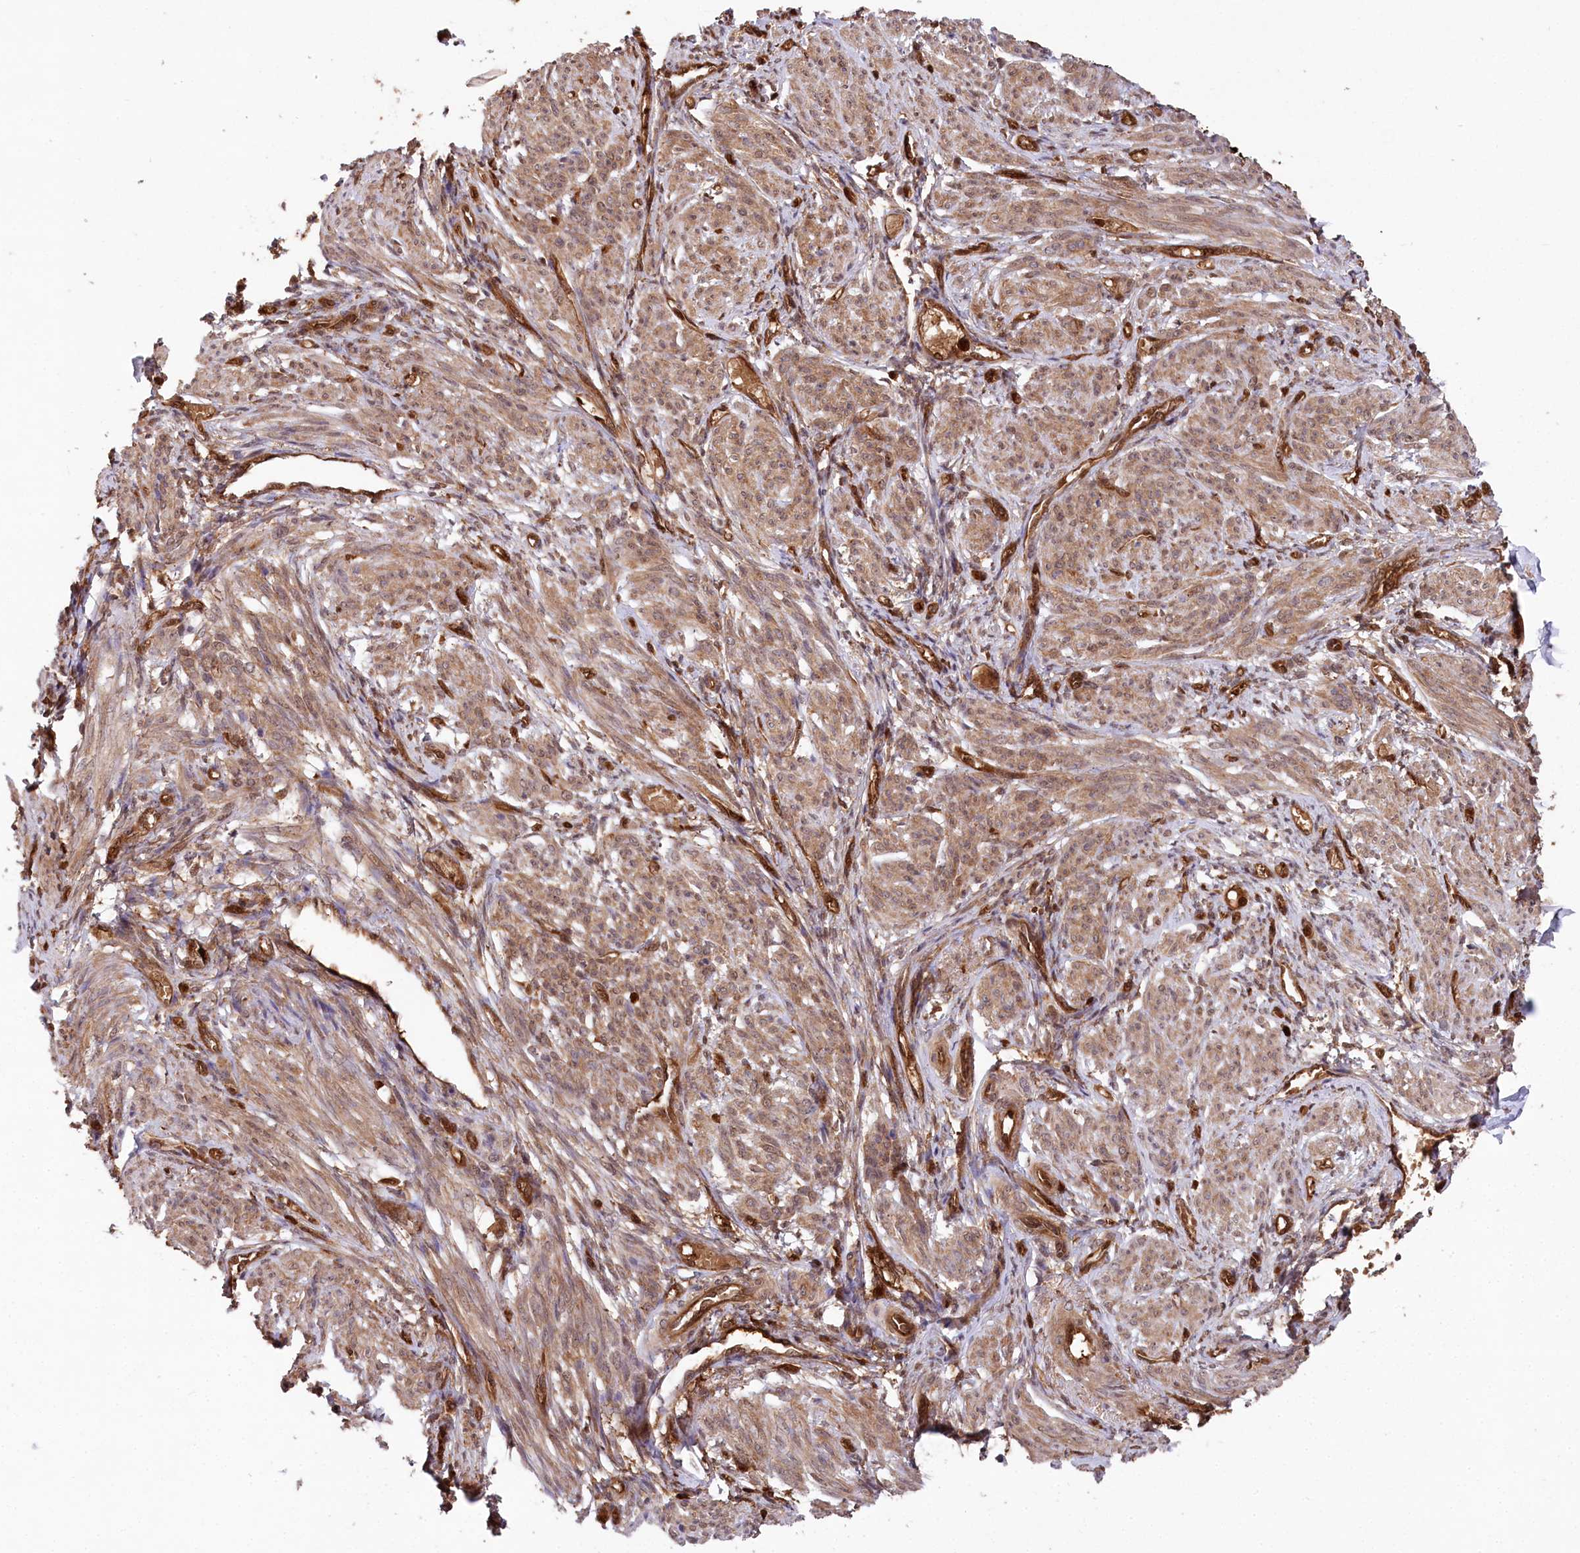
{"staining": {"intensity": "moderate", "quantity": ">75%", "location": "cytoplasmic/membranous"}, "tissue": "smooth muscle", "cell_type": "Smooth muscle cells", "image_type": "normal", "snomed": [{"axis": "morphology", "description": "Normal tissue, NOS"}, {"axis": "topography", "description": "Smooth muscle"}], "caption": "Smooth muscle stained for a protein (brown) exhibits moderate cytoplasmic/membranous positive staining in about >75% of smooth muscle cells.", "gene": "LSG1", "patient": {"sex": "female", "age": 39}}